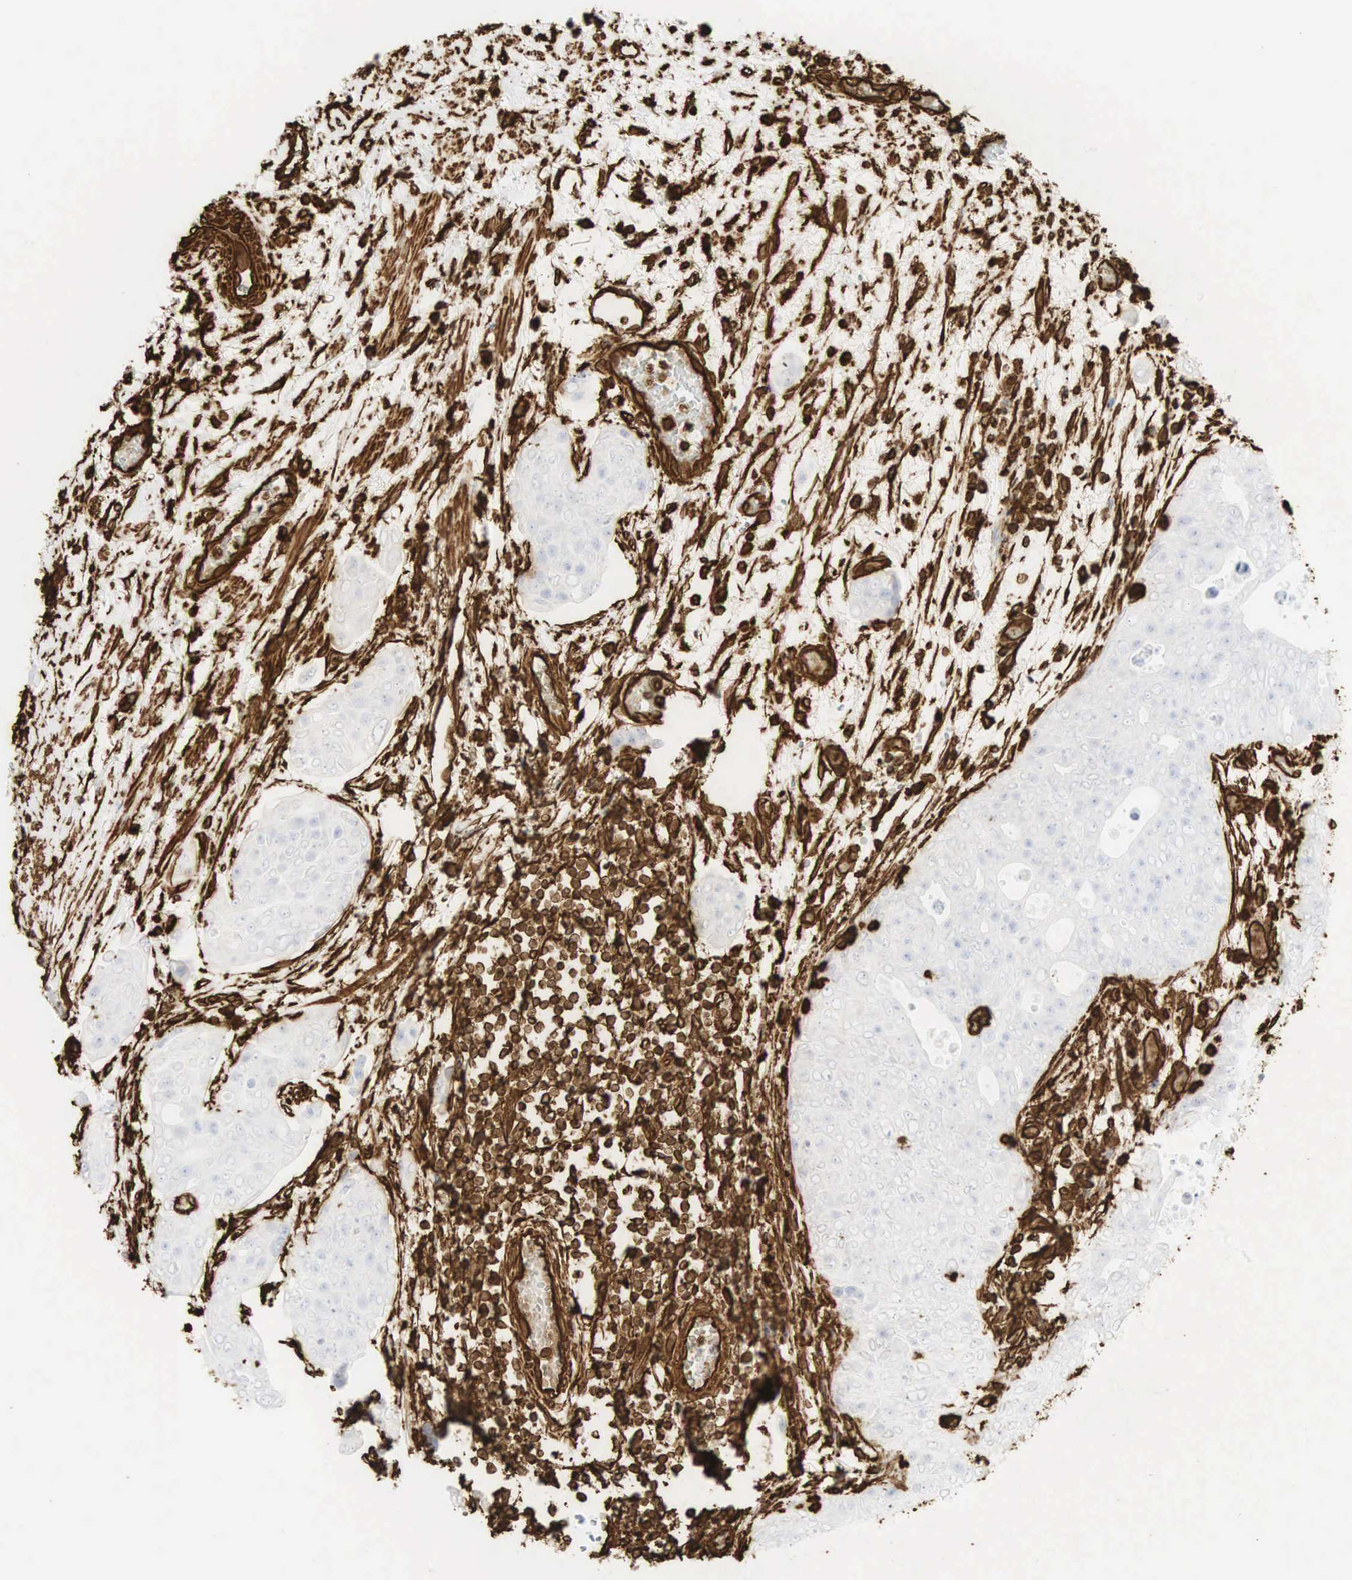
{"staining": {"intensity": "strong", "quantity": "<25%", "location": "cytoplasmic/membranous"}, "tissue": "urothelial cancer", "cell_type": "Tumor cells", "image_type": "cancer", "snomed": [{"axis": "morphology", "description": "Urothelial carcinoma, High grade"}, {"axis": "topography", "description": "Urinary bladder"}], "caption": "A brown stain shows strong cytoplasmic/membranous positivity of a protein in high-grade urothelial carcinoma tumor cells. (IHC, brightfield microscopy, high magnification).", "gene": "VIM", "patient": {"sex": "male", "age": 78}}